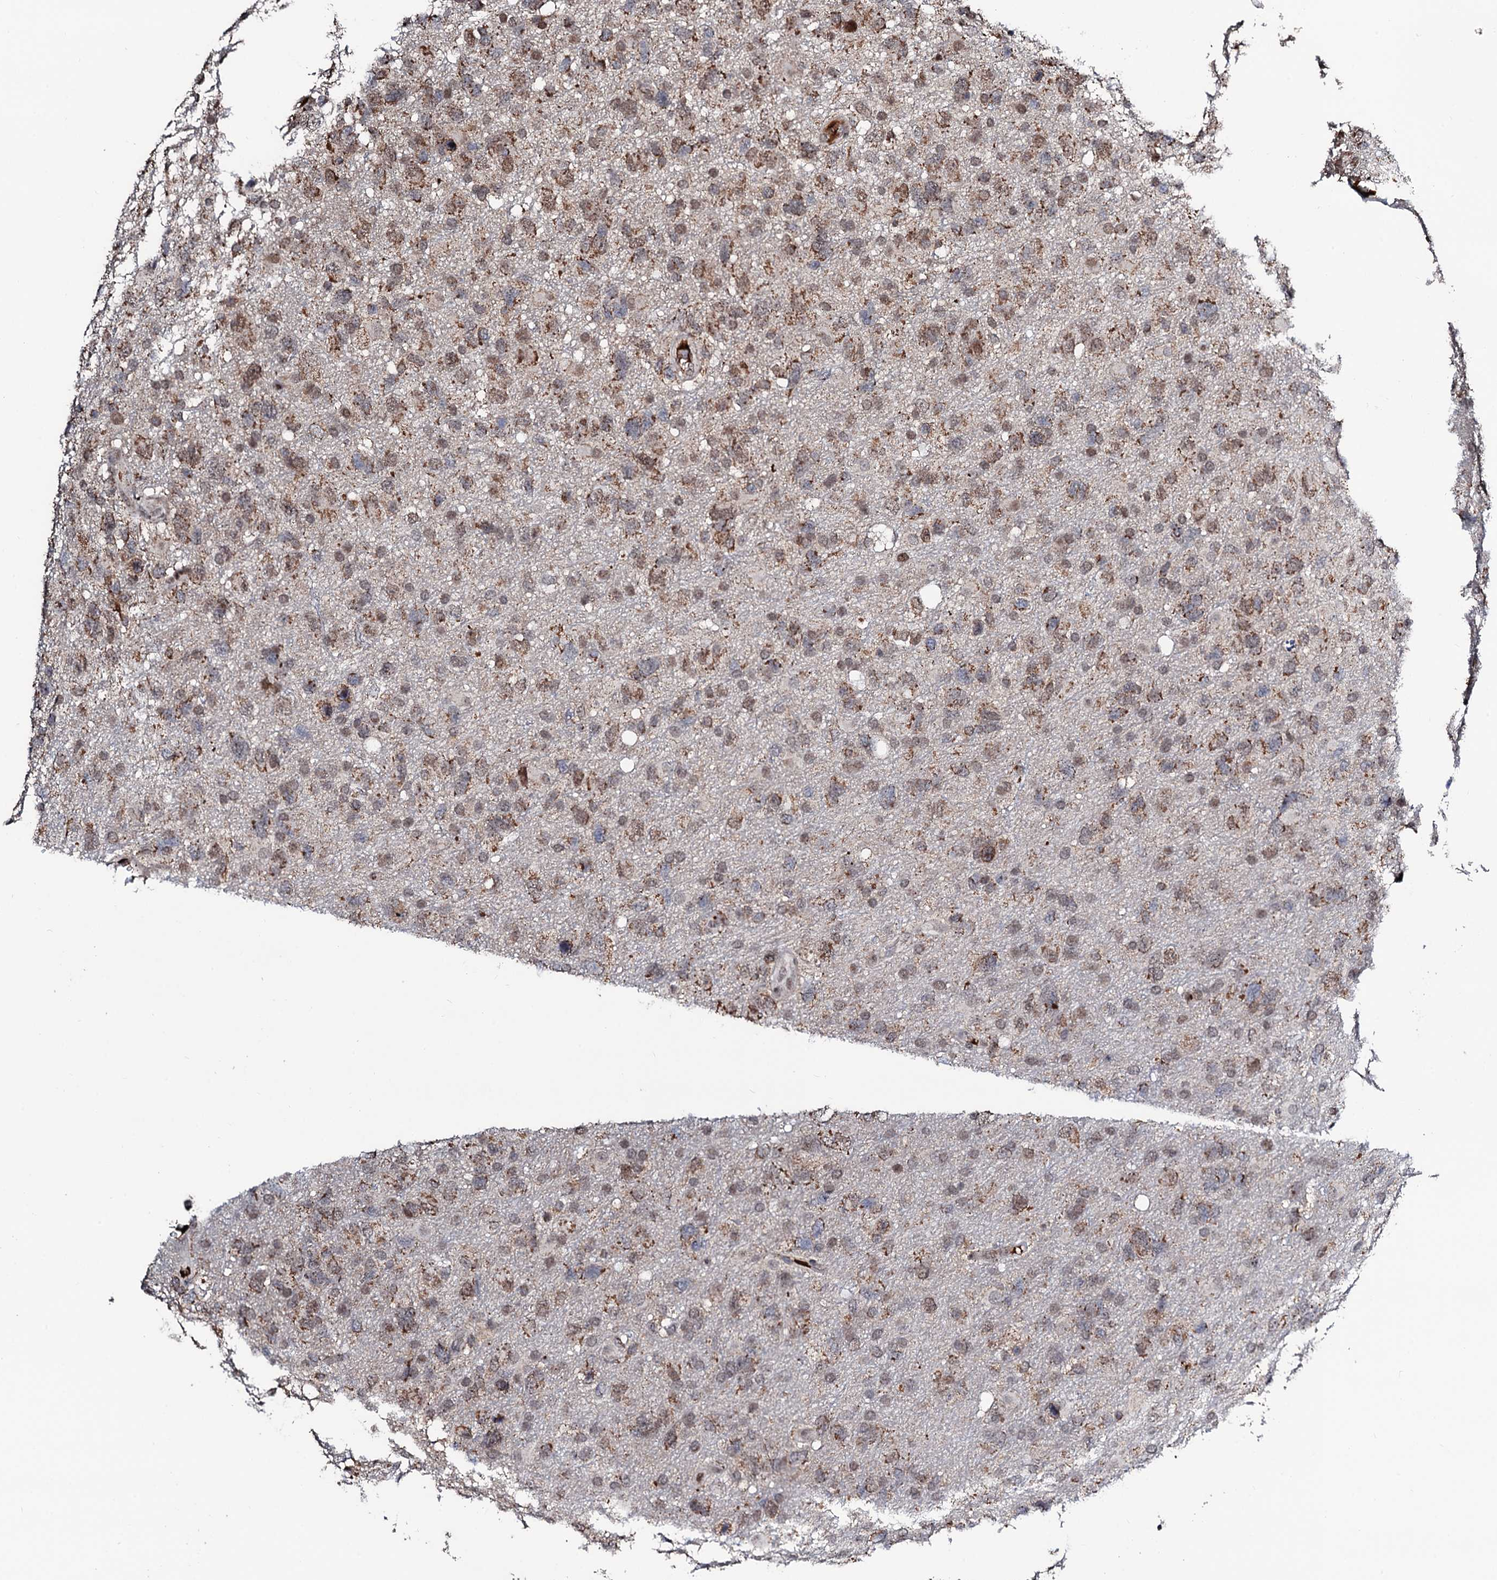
{"staining": {"intensity": "moderate", "quantity": "25%-75%", "location": "cytoplasmic/membranous,nuclear"}, "tissue": "glioma", "cell_type": "Tumor cells", "image_type": "cancer", "snomed": [{"axis": "morphology", "description": "Glioma, malignant, High grade"}, {"axis": "topography", "description": "Brain"}], "caption": "Human glioma stained with a protein marker reveals moderate staining in tumor cells.", "gene": "KIF18A", "patient": {"sex": "male", "age": 61}}